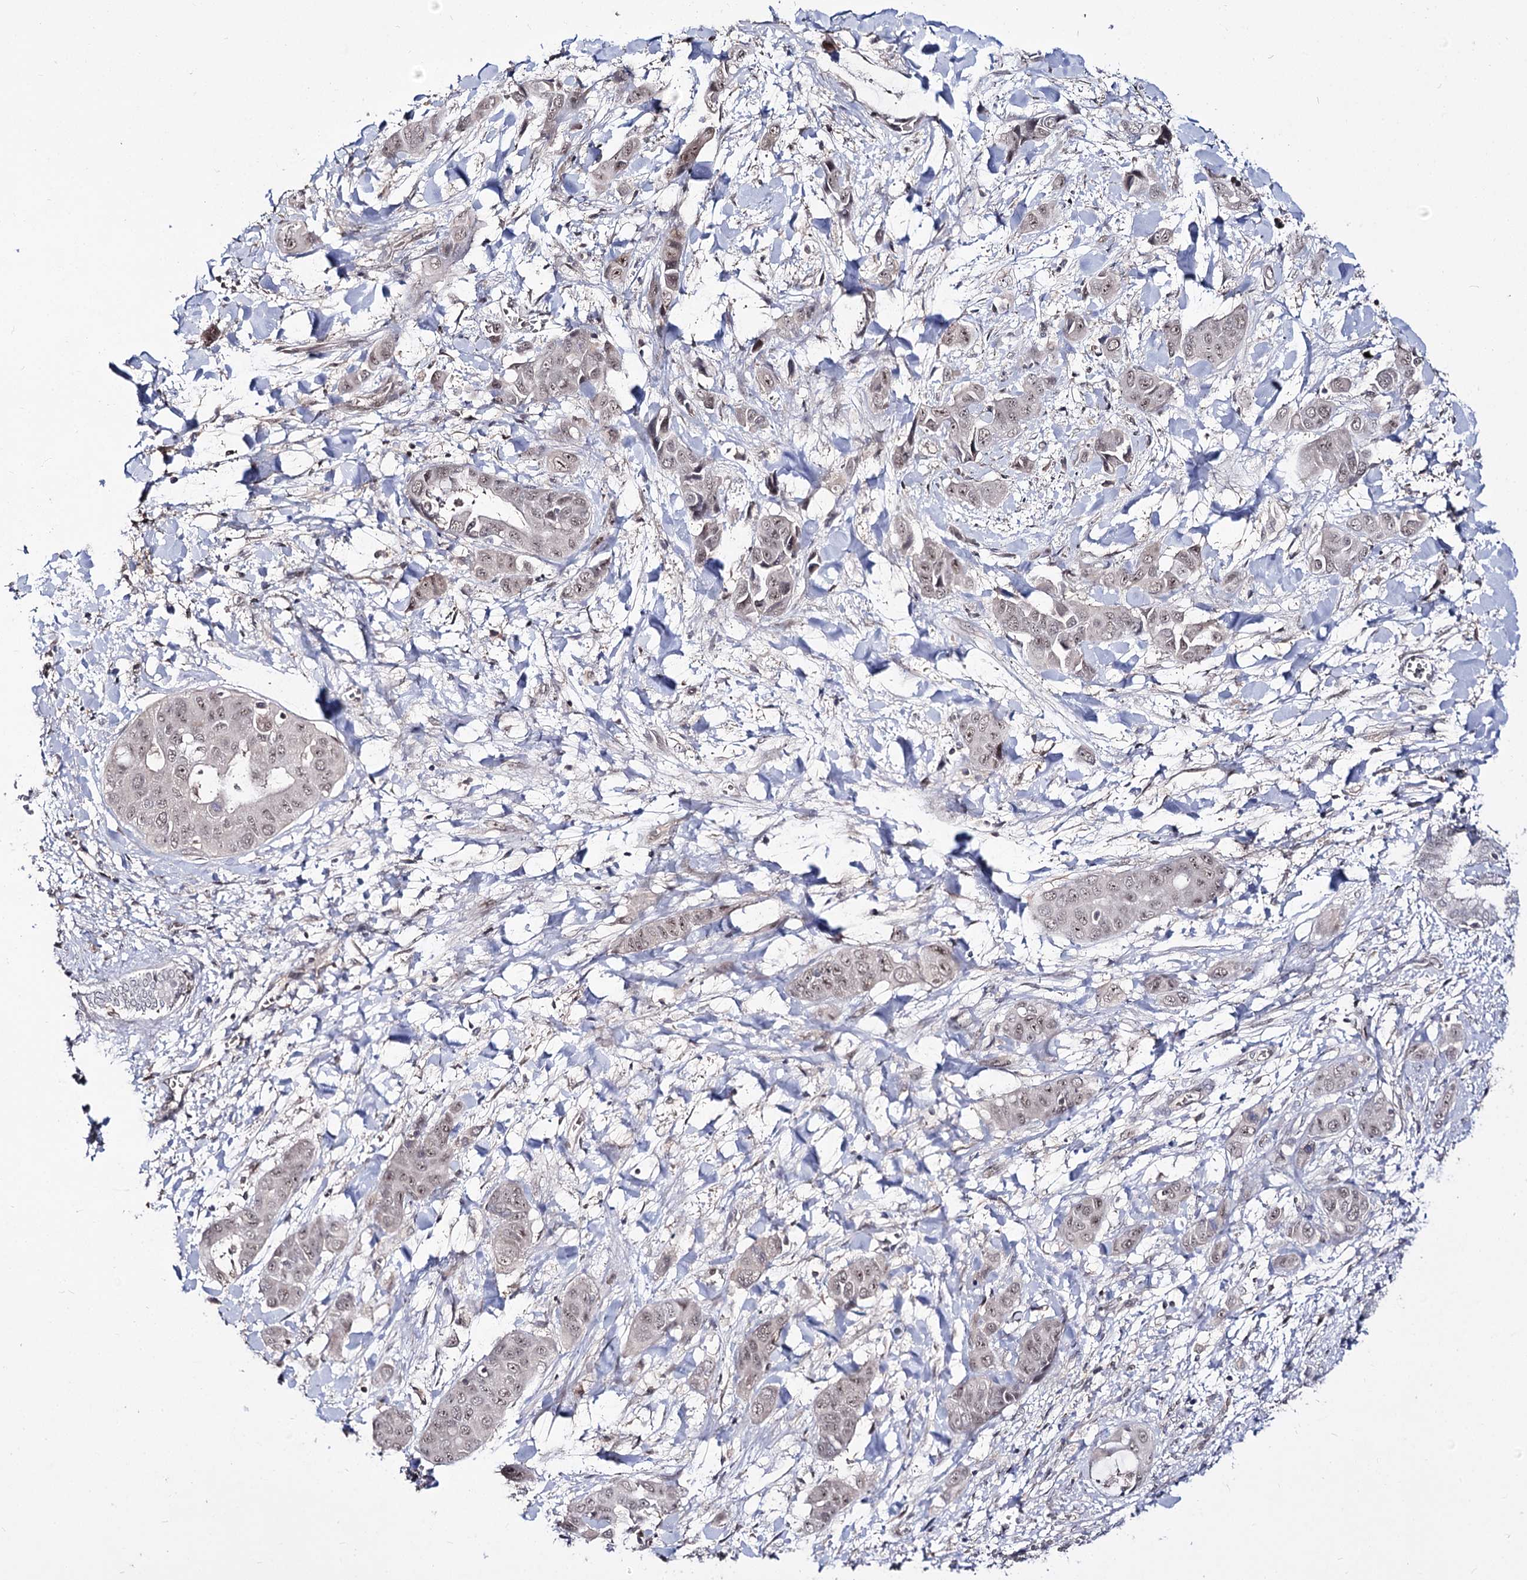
{"staining": {"intensity": "weak", "quantity": "<25%", "location": "nuclear"}, "tissue": "liver cancer", "cell_type": "Tumor cells", "image_type": "cancer", "snomed": [{"axis": "morphology", "description": "Cholangiocarcinoma"}, {"axis": "topography", "description": "Liver"}], "caption": "The micrograph exhibits no staining of tumor cells in liver cancer (cholangiocarcinoma). (DAB (3,3'-diaminobenzidine) IHC, high magnification).", "gene": "RRP9", "patient": {"sex": "female", "age": 52}}